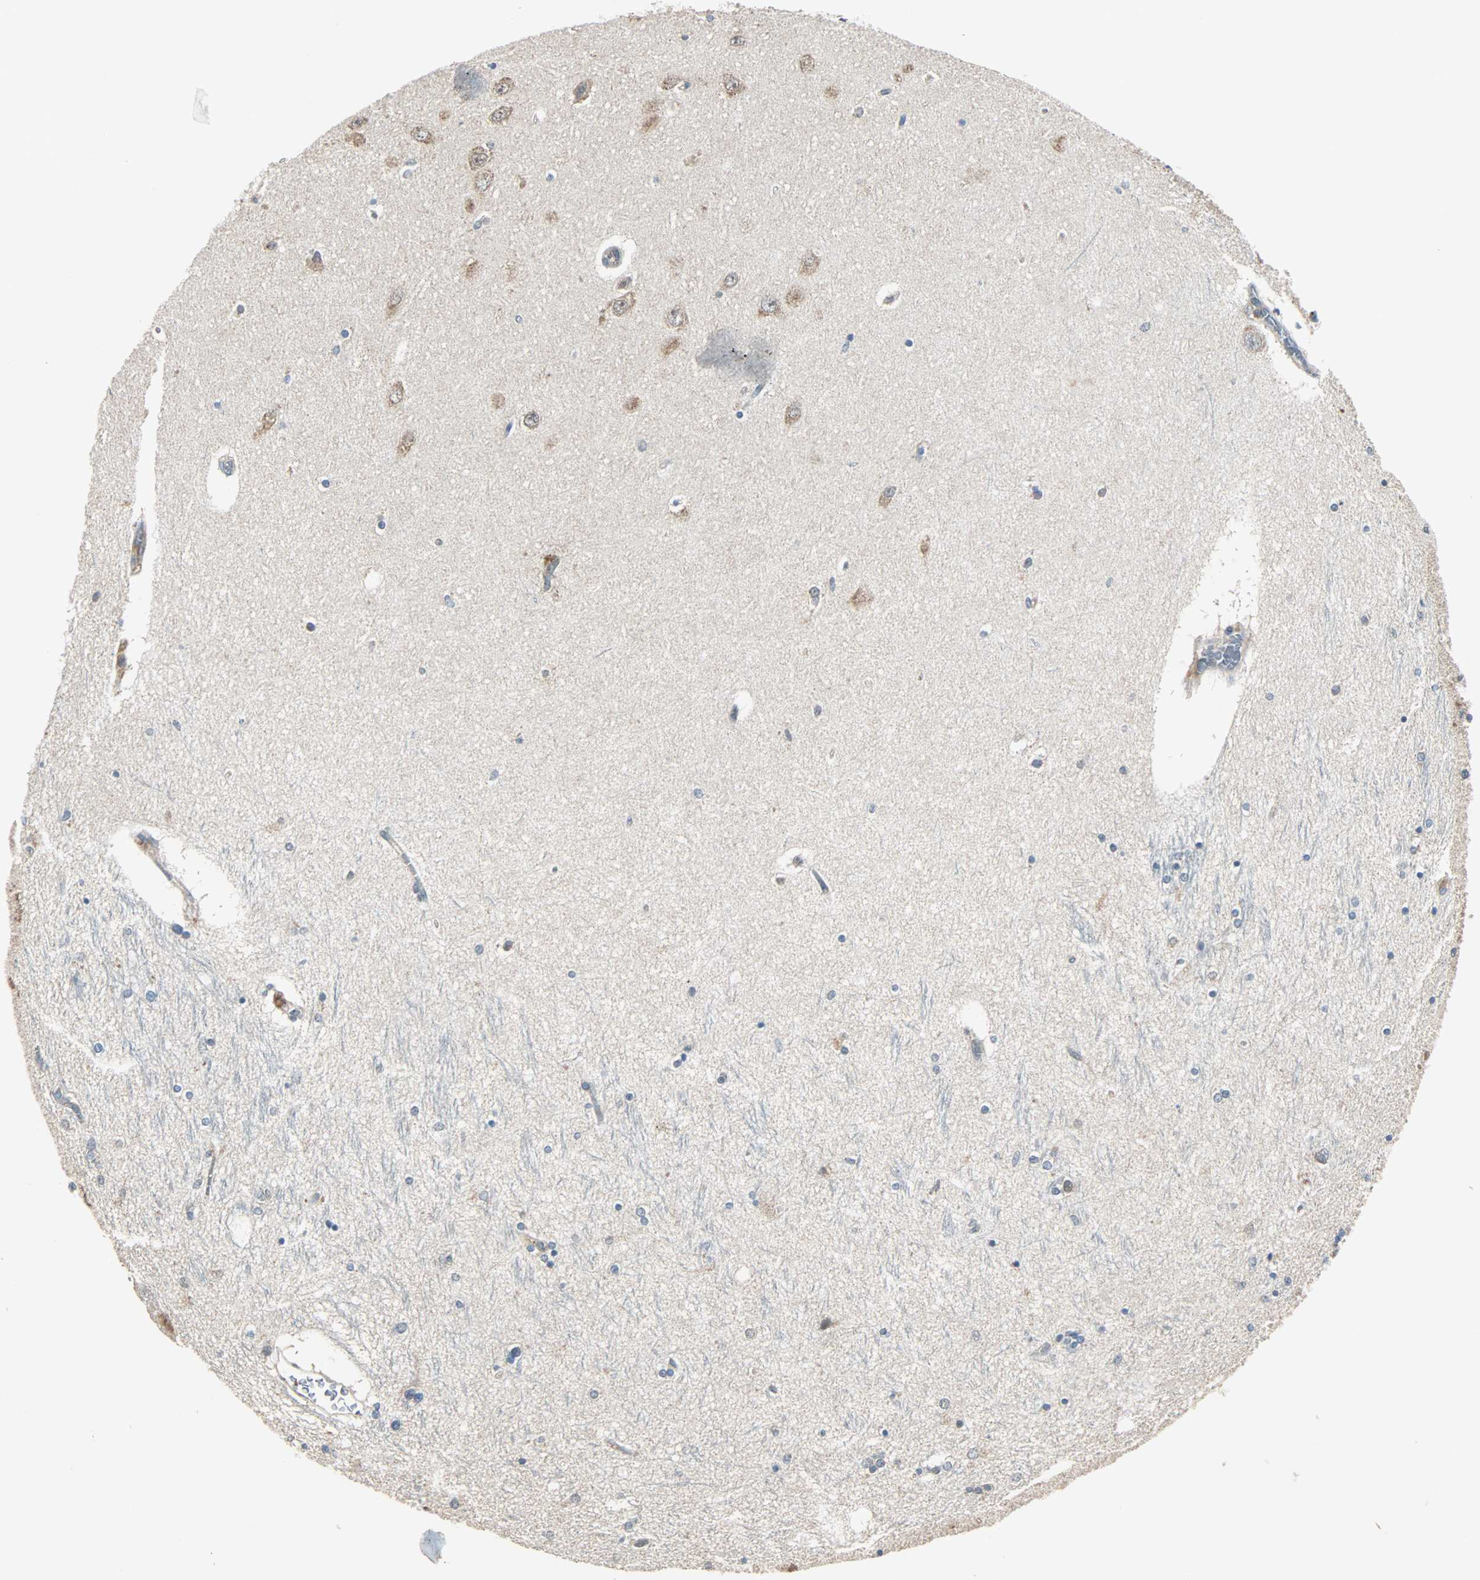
{"staining": {"intensity": "negative", "quantity": "none", "location": "none"}, "tissue": "hippocampus", "cell_type": "Glial cells", "image_type": "normal", "snomed": [{"axis": "morphology", "description": "Normal tissue, NOS"}, {"axis": "topography", "description": "Hippocampus"}], "caption": "A high-resolution photomicrograph shows IHC staining of benign hippocampus, which reveals no significant expression in glial cells. (DAB (3,3'-diaminobenzidine) immunohistochemistry (IHC) visualized using brightfield microscopy, high magnification).", "gene": "MAP3K21", "patient": {"sex": "female", "age": 54}}